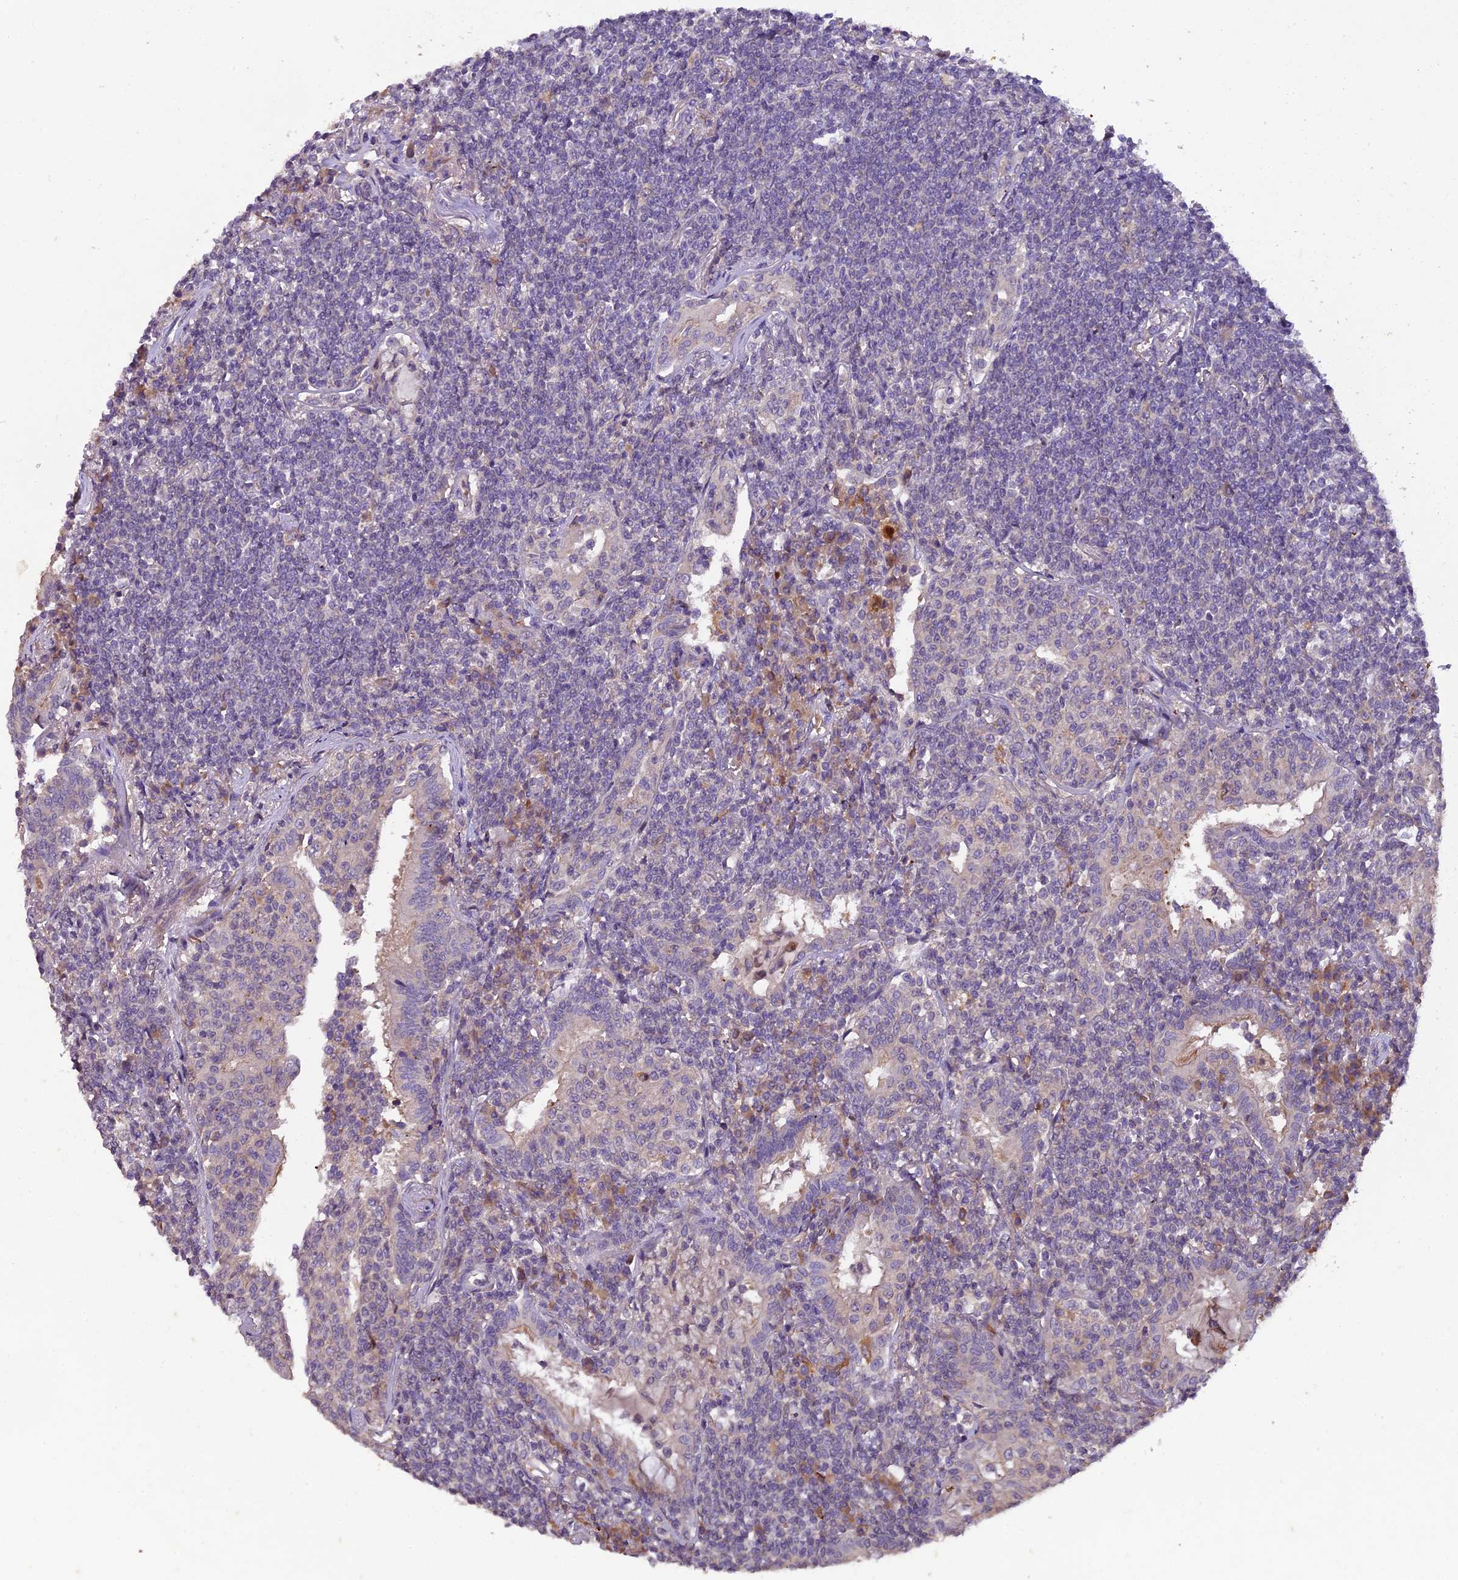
{"staining": {"intensity": "negative", "quantity": "none", "location": "none"}, "tissue": "lymphoma", "cell_type": "Tumor cells", "image_type": "cancer", "snomed": [{"axis": "morphology", "description": "Malignant lymphoma, non-Hodgkin's type, Low grade"}, {"axis": "topography", "description": "Lung"}], "caption": "High power microscopy micrograph of an immunohistochemistry (IHC) histopathology image of low-grade malignant lymphoma, non-Hodgkin's type, revealing no significant staining in tumor cells.", "gene": "CENPL", "patient": {"sex": "female", "age": 71}}